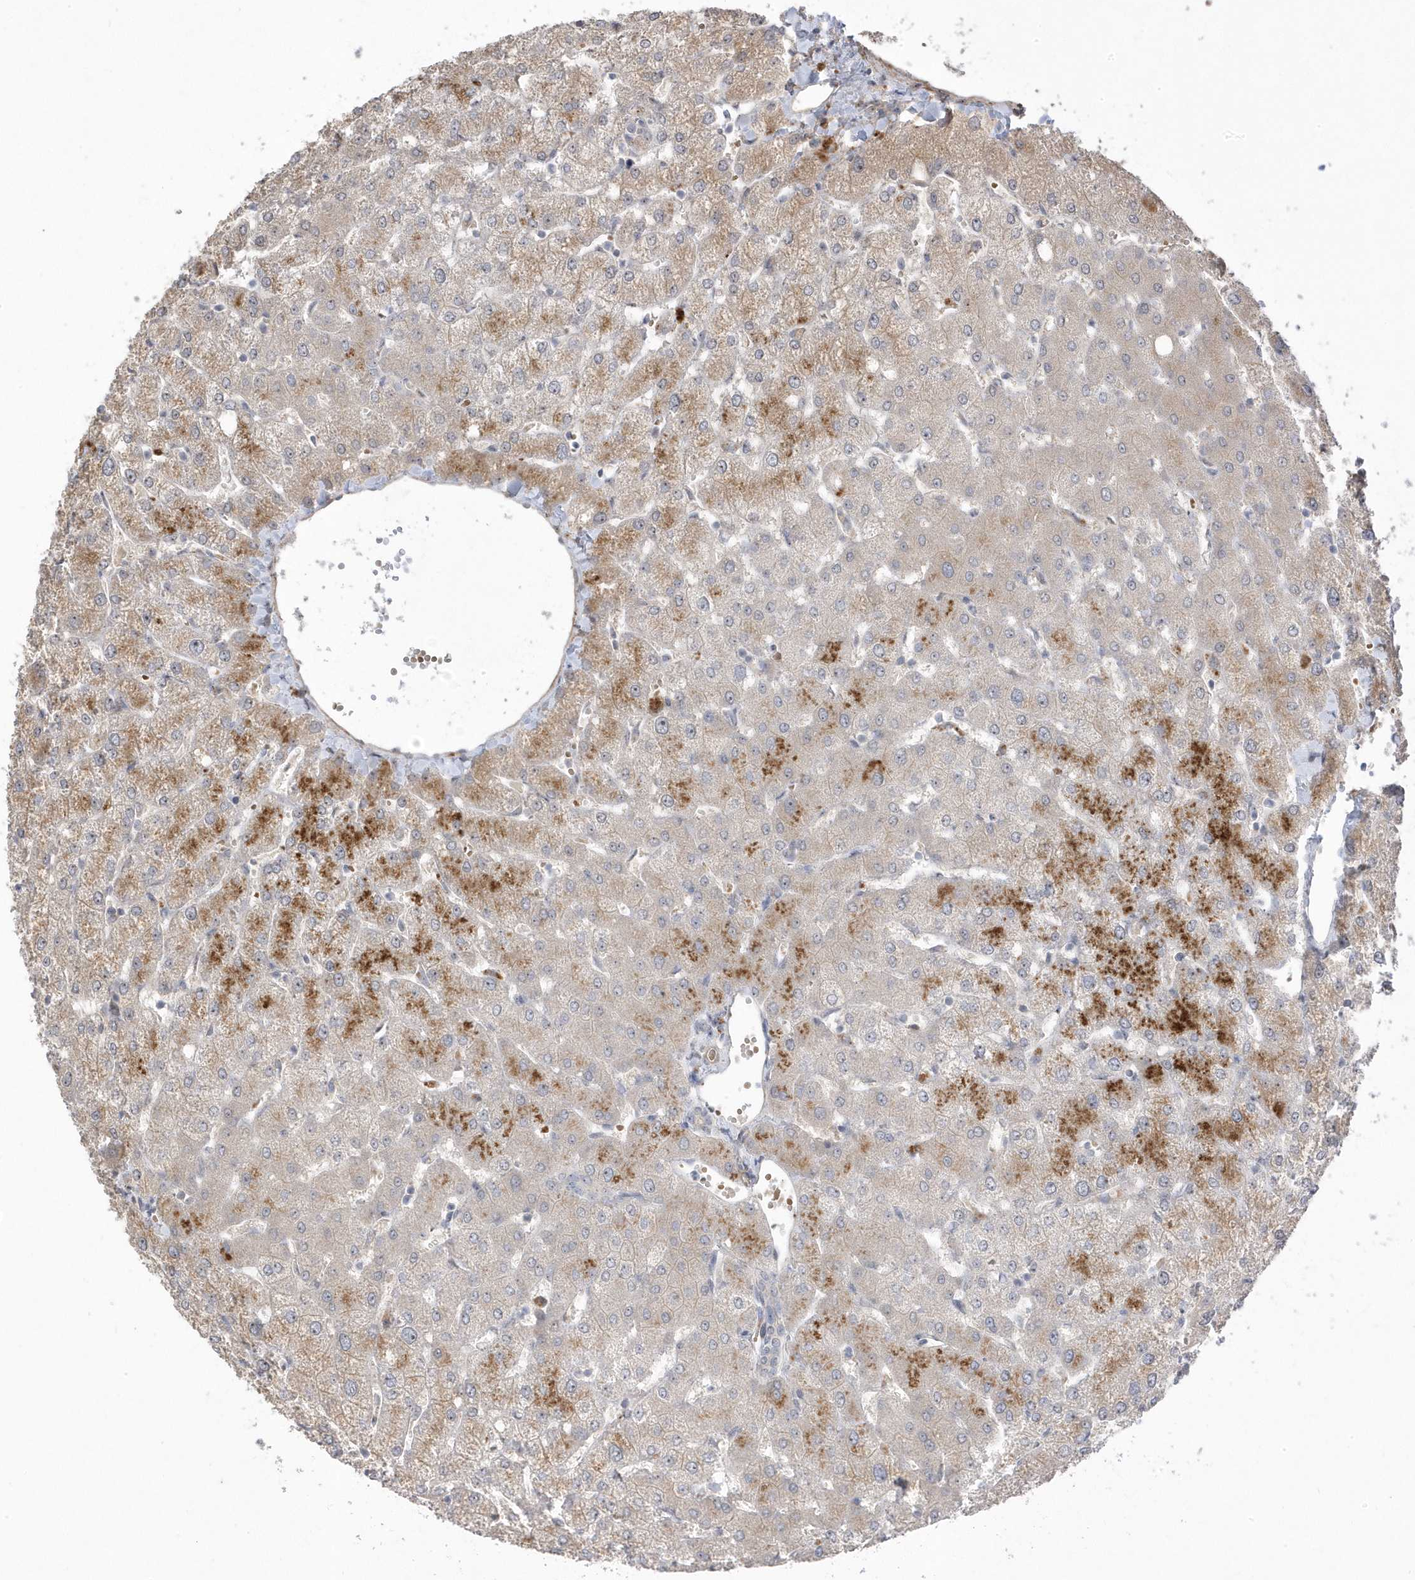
{"staining": {"intensity": "negative", "quantity": "none", "location": "none"}, "tissue": "liver", "cell_type": "Cholangiocytes", "image_type": "normal", "snomed": [{"axis": "morphology", "description": "Normal tissue, NOS"}, {"axis": "topography", "description": "Liver"}], "caption": "This image is of unremarkable liver stained with IHC to label a protein in brown with the nuclei are counter-stained blue. There is no expression in cholangiocytes.", "gene": "GTPBP6", "patient": {"sex": "female", "age": 54}}